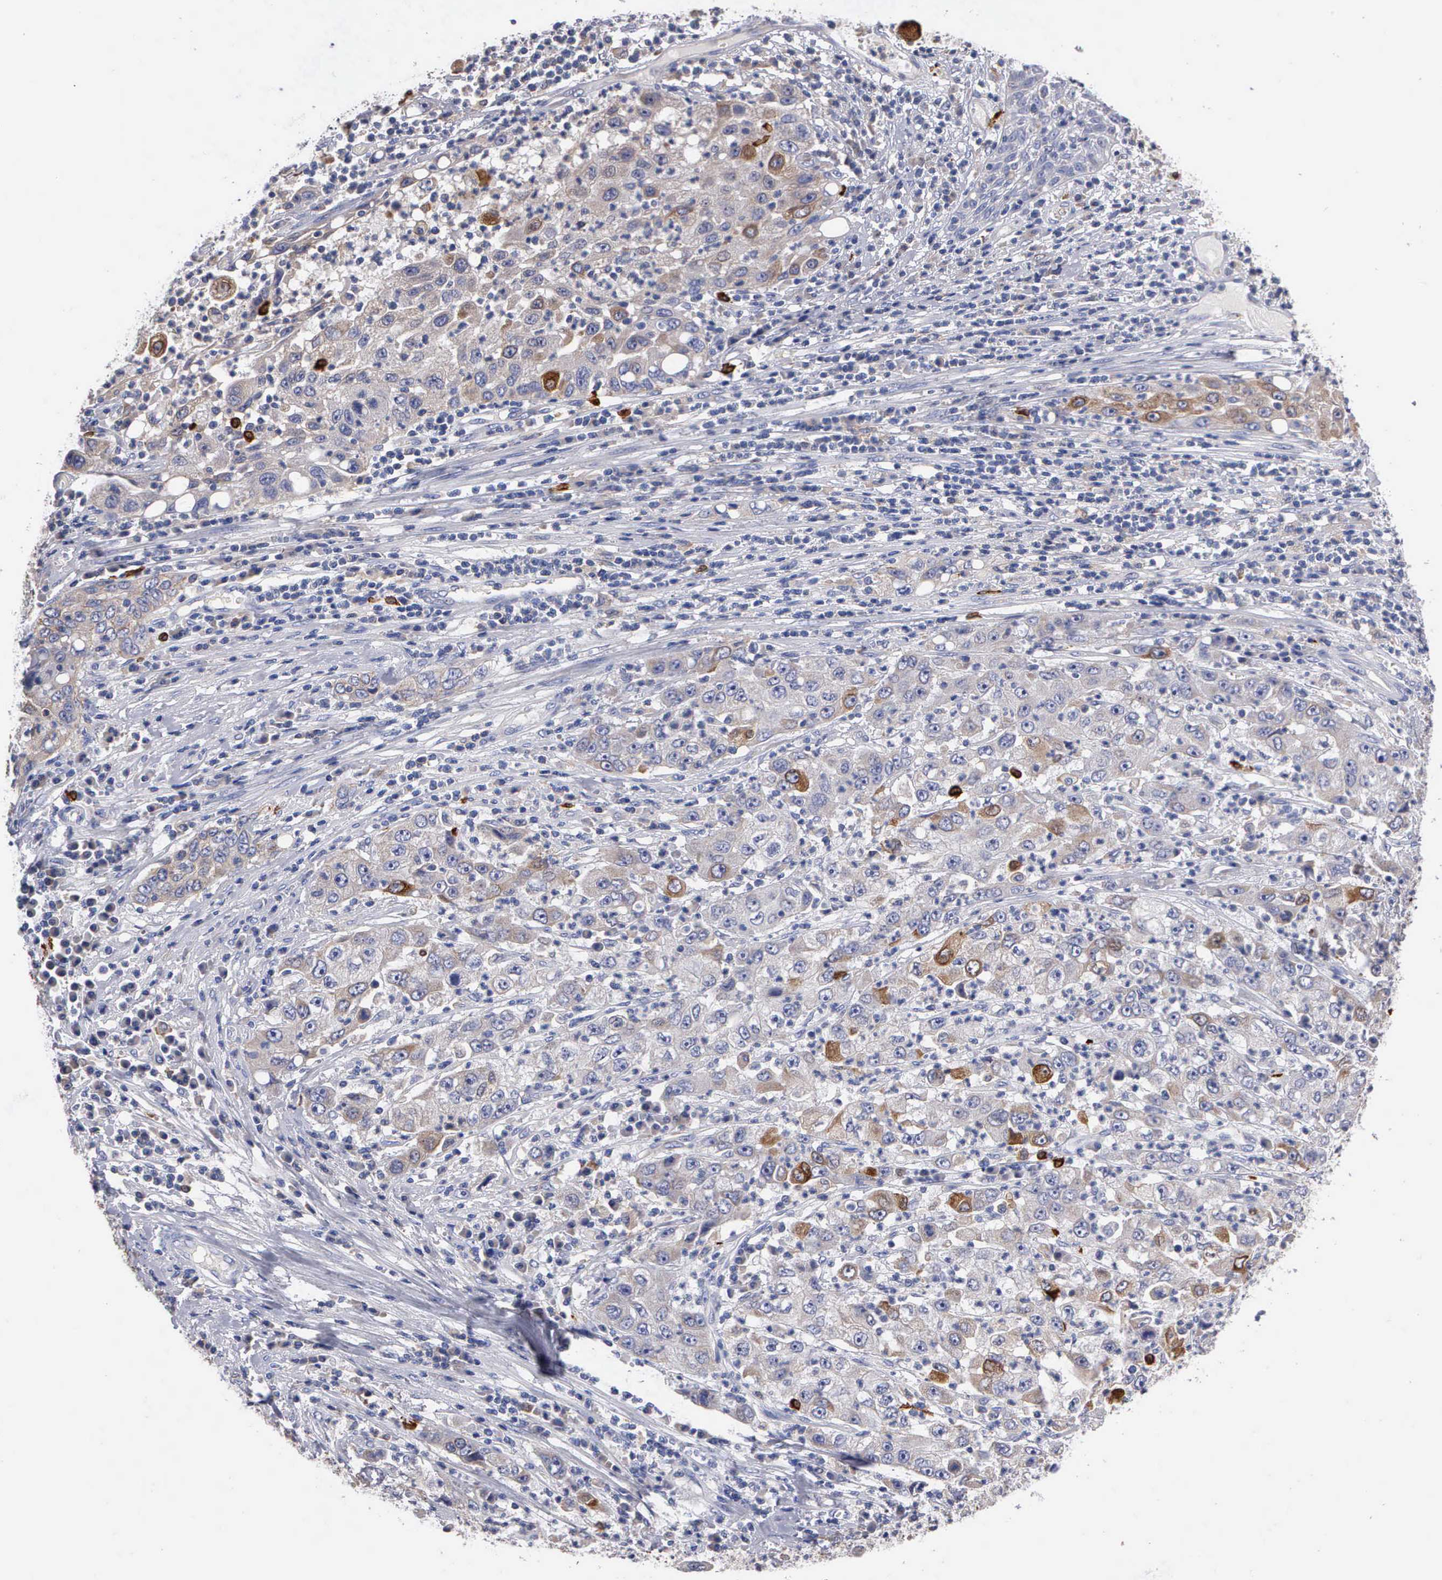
{"staining": {"intensity": "moderate", "quantity": "25%-75%", "location": "cytoplasmic/membranous"}, "tissue": "cervical cancer", "cell_type": "Tumor cells", "image_type": "cancer", "snomed": [{"axis": "morphology", "description": "Squamous cell carcinoma, NOS"}, {"axis": "topography", "description": "Cervix"}], "caption": "Protein staining by immunohistochemistry reveals moderate cytoplasmic/membranous expression in approximately 25%-75% of tumor cells in squamous cell carcinoma (cervical). Ihc stains the protein of interest in brown and the nuclei are stained blue.", "gene": "PTGS2", "patient": {"sex": "female", "age": 36}}